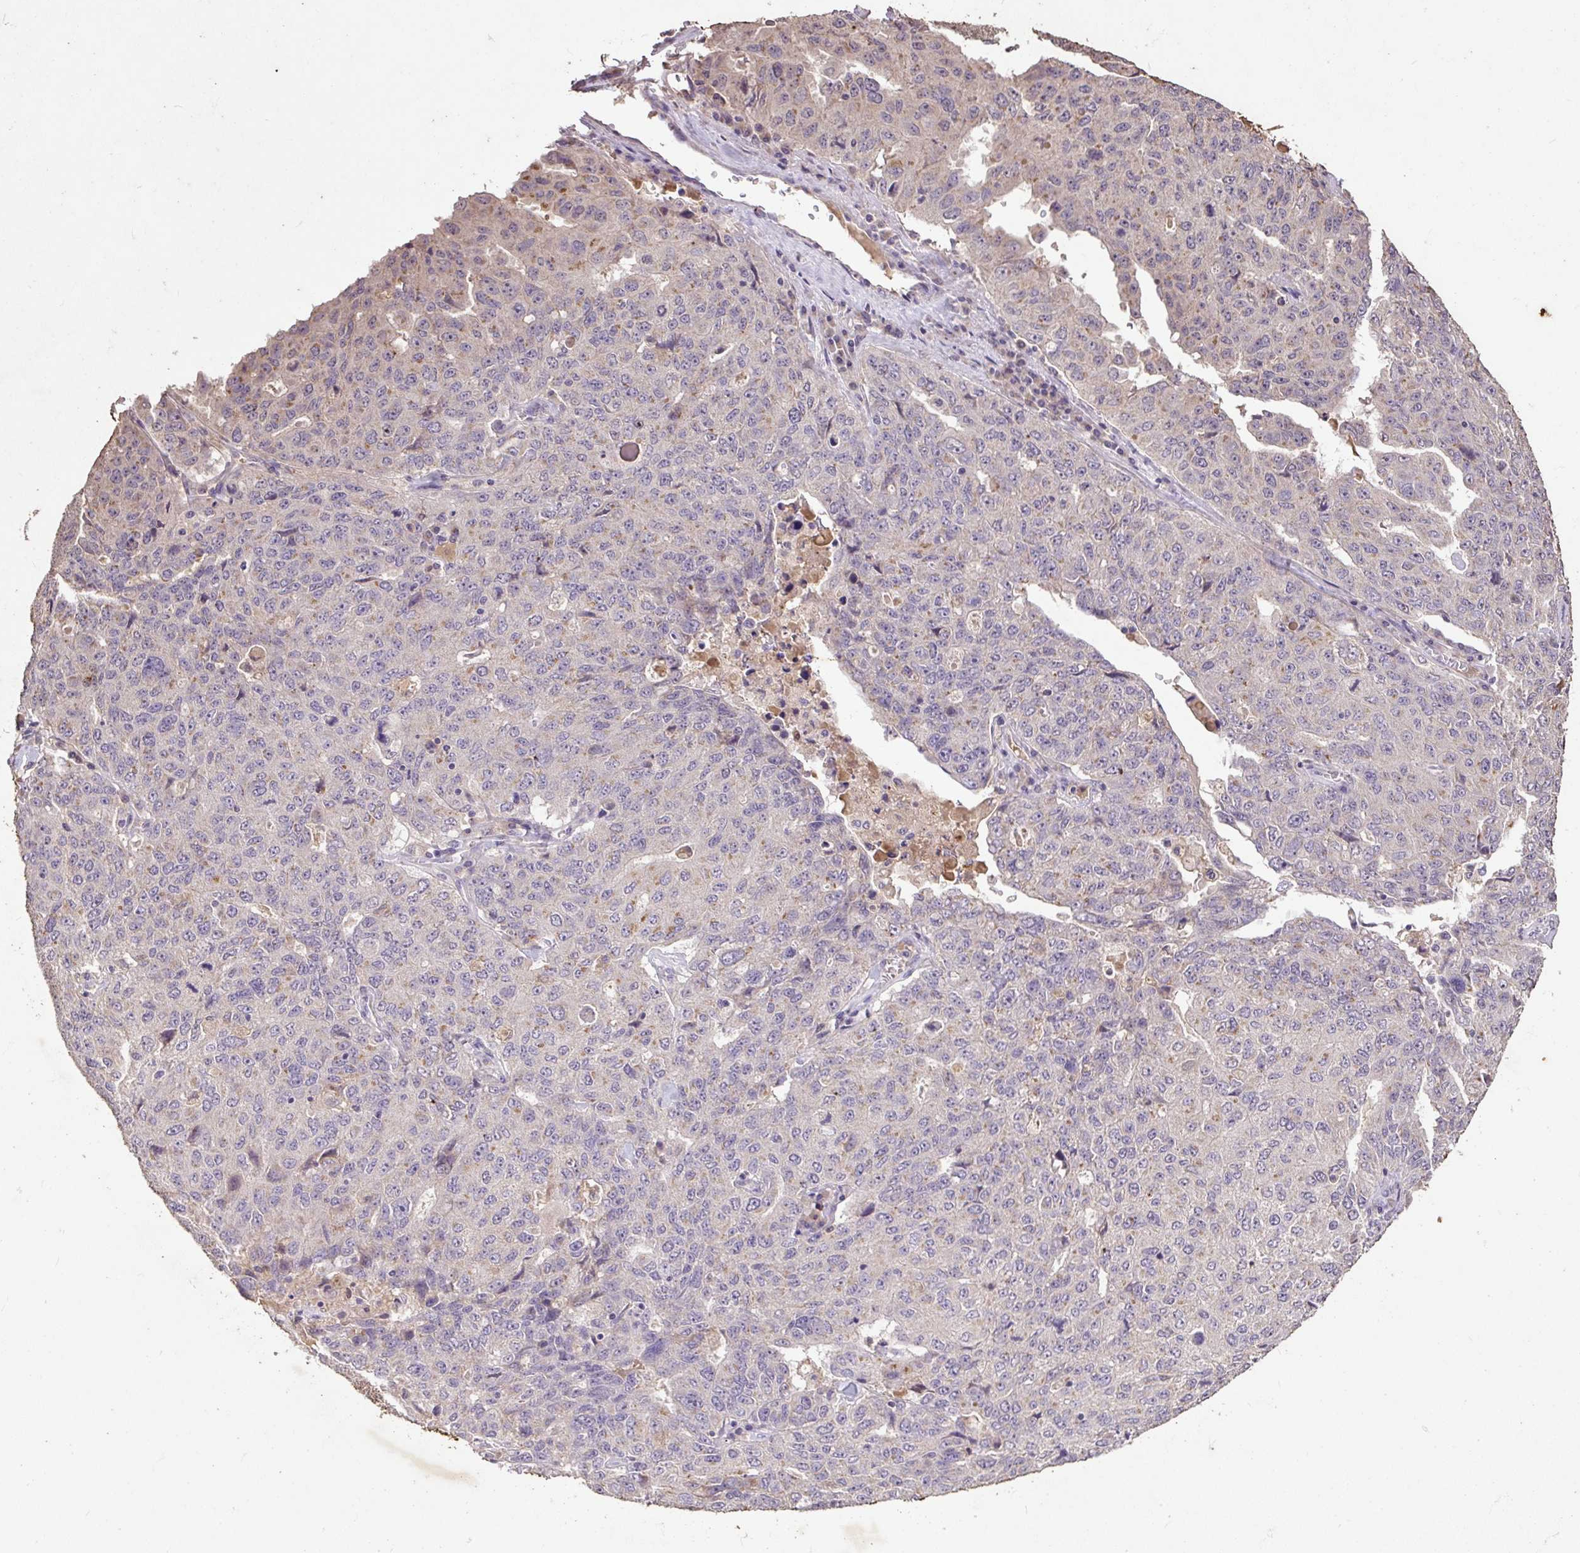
{"staining": {"intensity": "negative", "quantity": "none", "location": "none"}, "tissue": "ovarian cancer", "cell_type": "Tumor cells", "image_type": "cancer", "snomed": [{"axis": "morphology", "description": "Carcinoma, endometroid"}, {"axis": "topography", "description": "Ovary"}], "caption": "DAB immunohistochemical staining of ovarian cancer (endometroid carcinoma) displays no significant expression in tumor cells.", "gene": "LRTM2", "patient": {"sex": "female", "age": 62}}